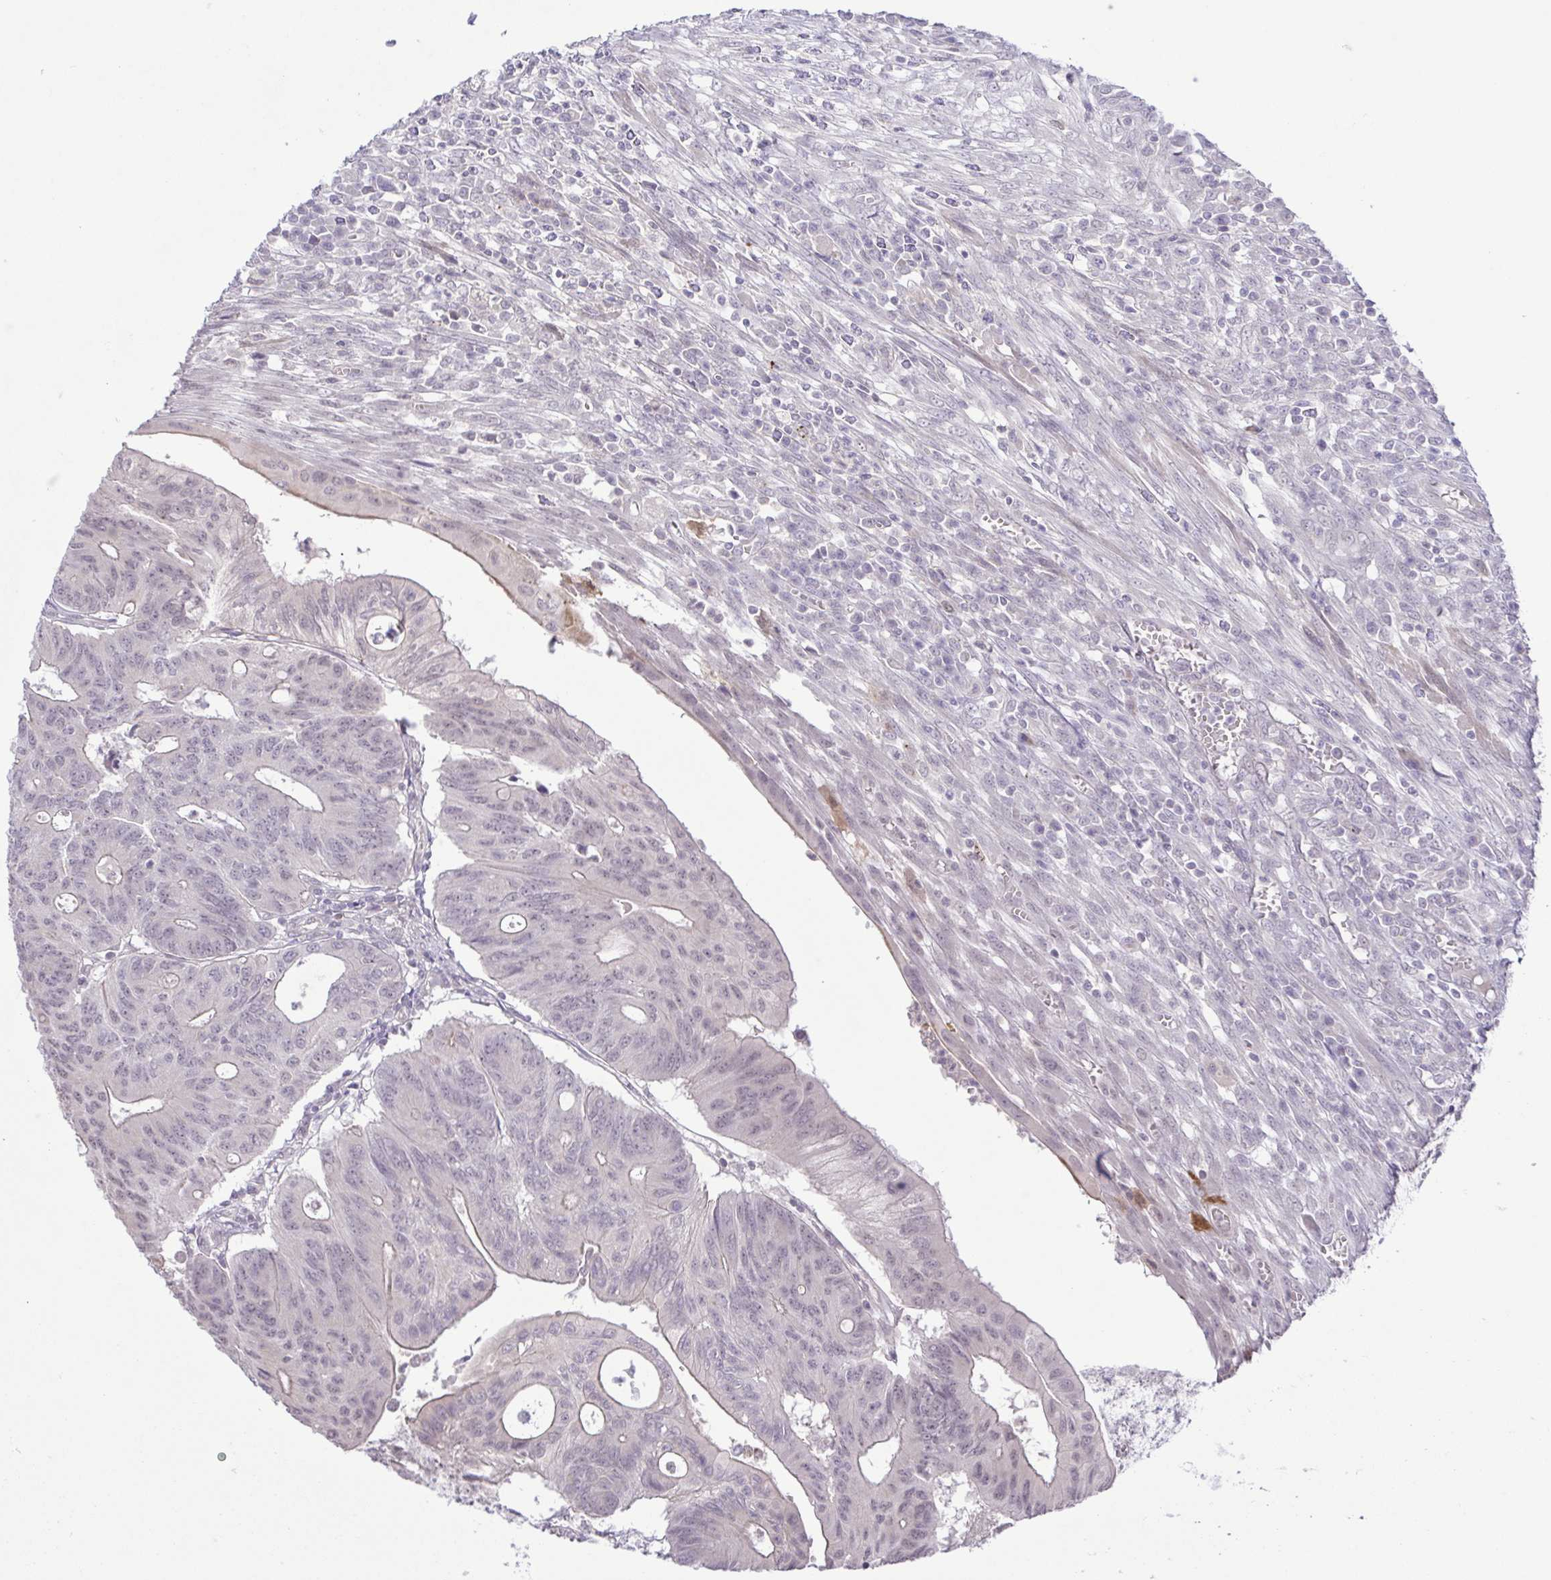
{"staining": {"intensity": "weak", "quantity": "<25%", "location": "cytoplasmic/membranous"}, "tissue": "colorectal cancer", "cell_type": "Tumor cells", "image_type": "cancer", "snomed": [{"axis": "morphology", "description": "Adenocarcinoma, NOS"}, {"axis": "topography", "description": "Colon"}], "caption": "Immunohistochemical staining of human adenocarcinoma (colorectal) shows no significant positivity in tumor cells.", "gene": "IL1RN", "patient": {"sex": "male", "age": 65}}